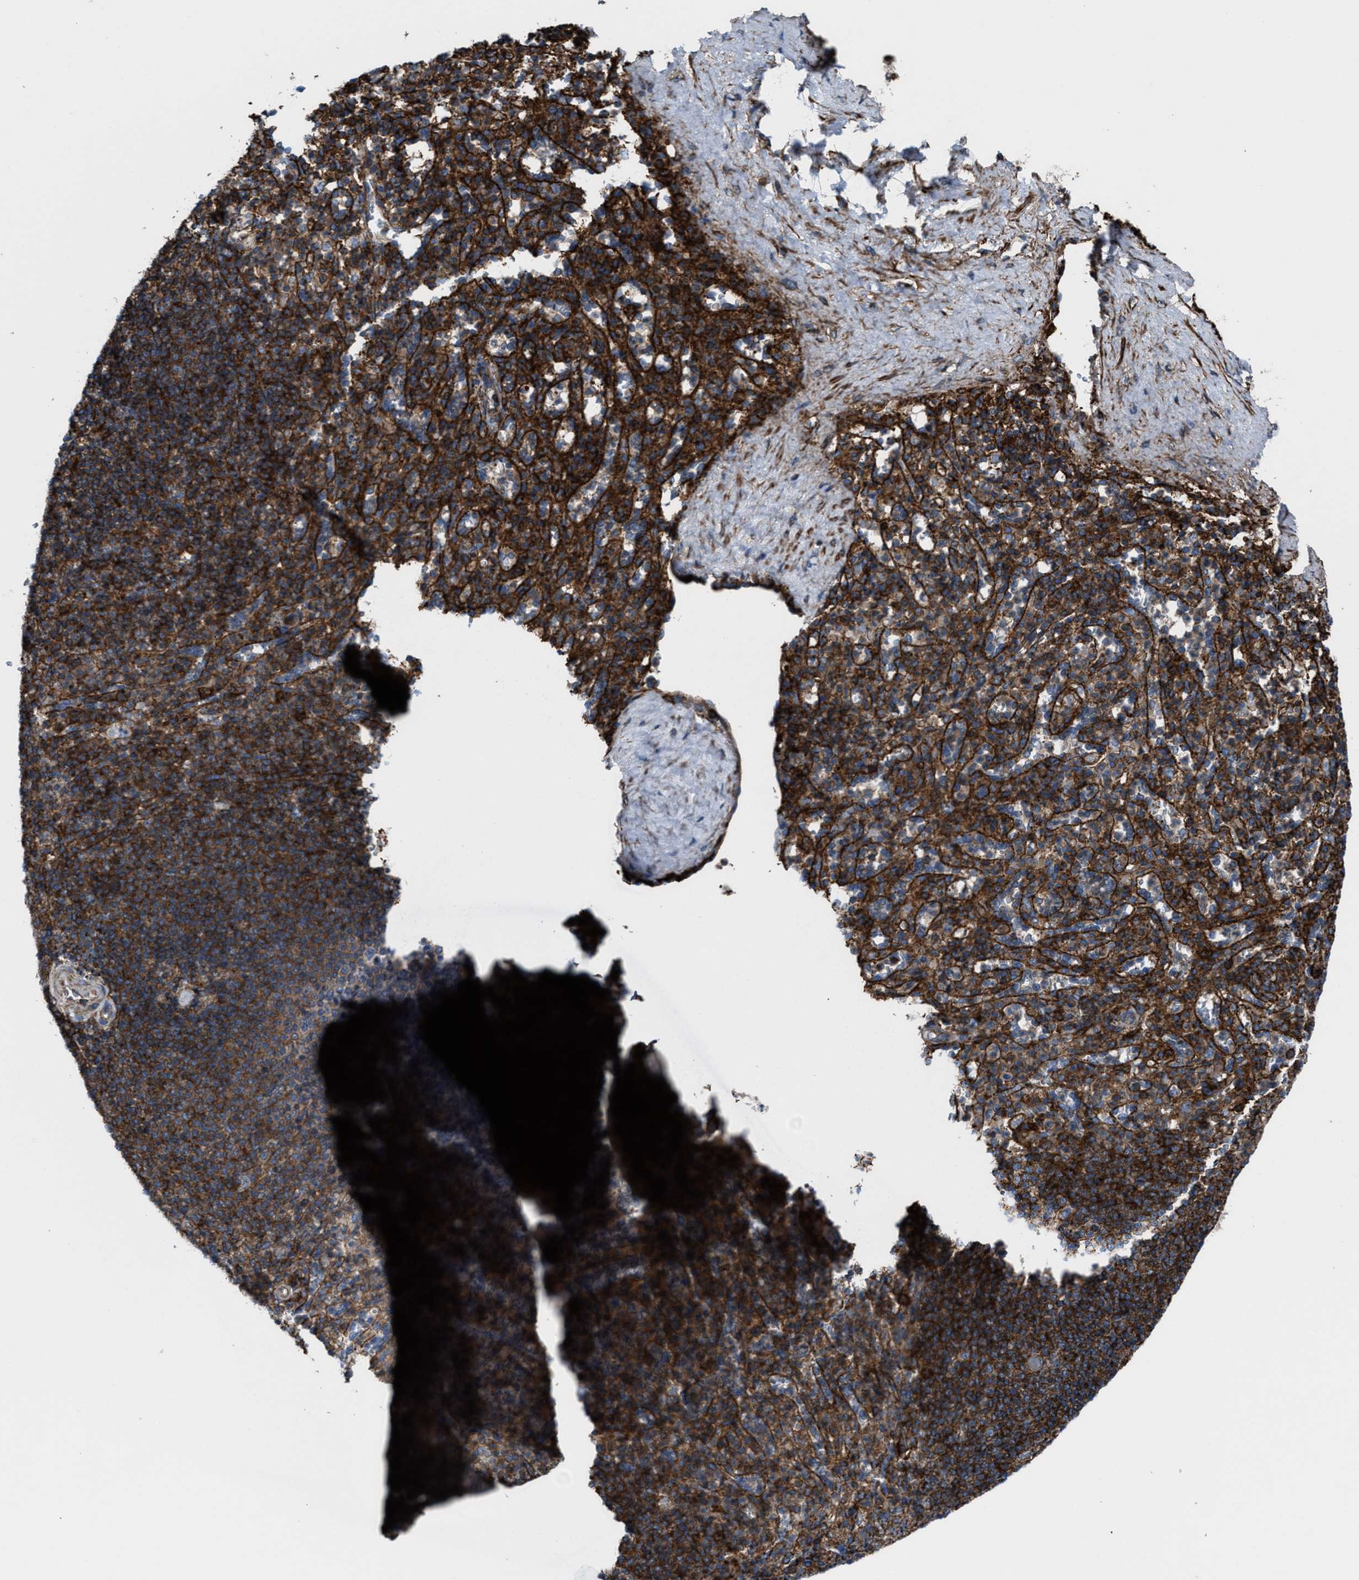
{"staining": {"intensity": "moderate", "quantity": ">75%", "location": "cytoplasmic/membranous"}, "tissue": "spleen", "cell_type": "Cells in red pulp", "image_type": "normal", "snomed": [{"axis": "morphology", "description": "Normal tissue, NOS"}, {"axis": "topography", "description": "Spleen"}], "caption": "Immunohistochemical staining of normal human spleen reveals >75% levels of moderate cytoplasmic/membranous protein positivity in approximately >75% of cells in red pulp. Immunohistochemistry stains the protein in brown and the nuclei are stained blue.", "gene": "AGPAT2", "patient": {"sex": "male", "age": 36}}